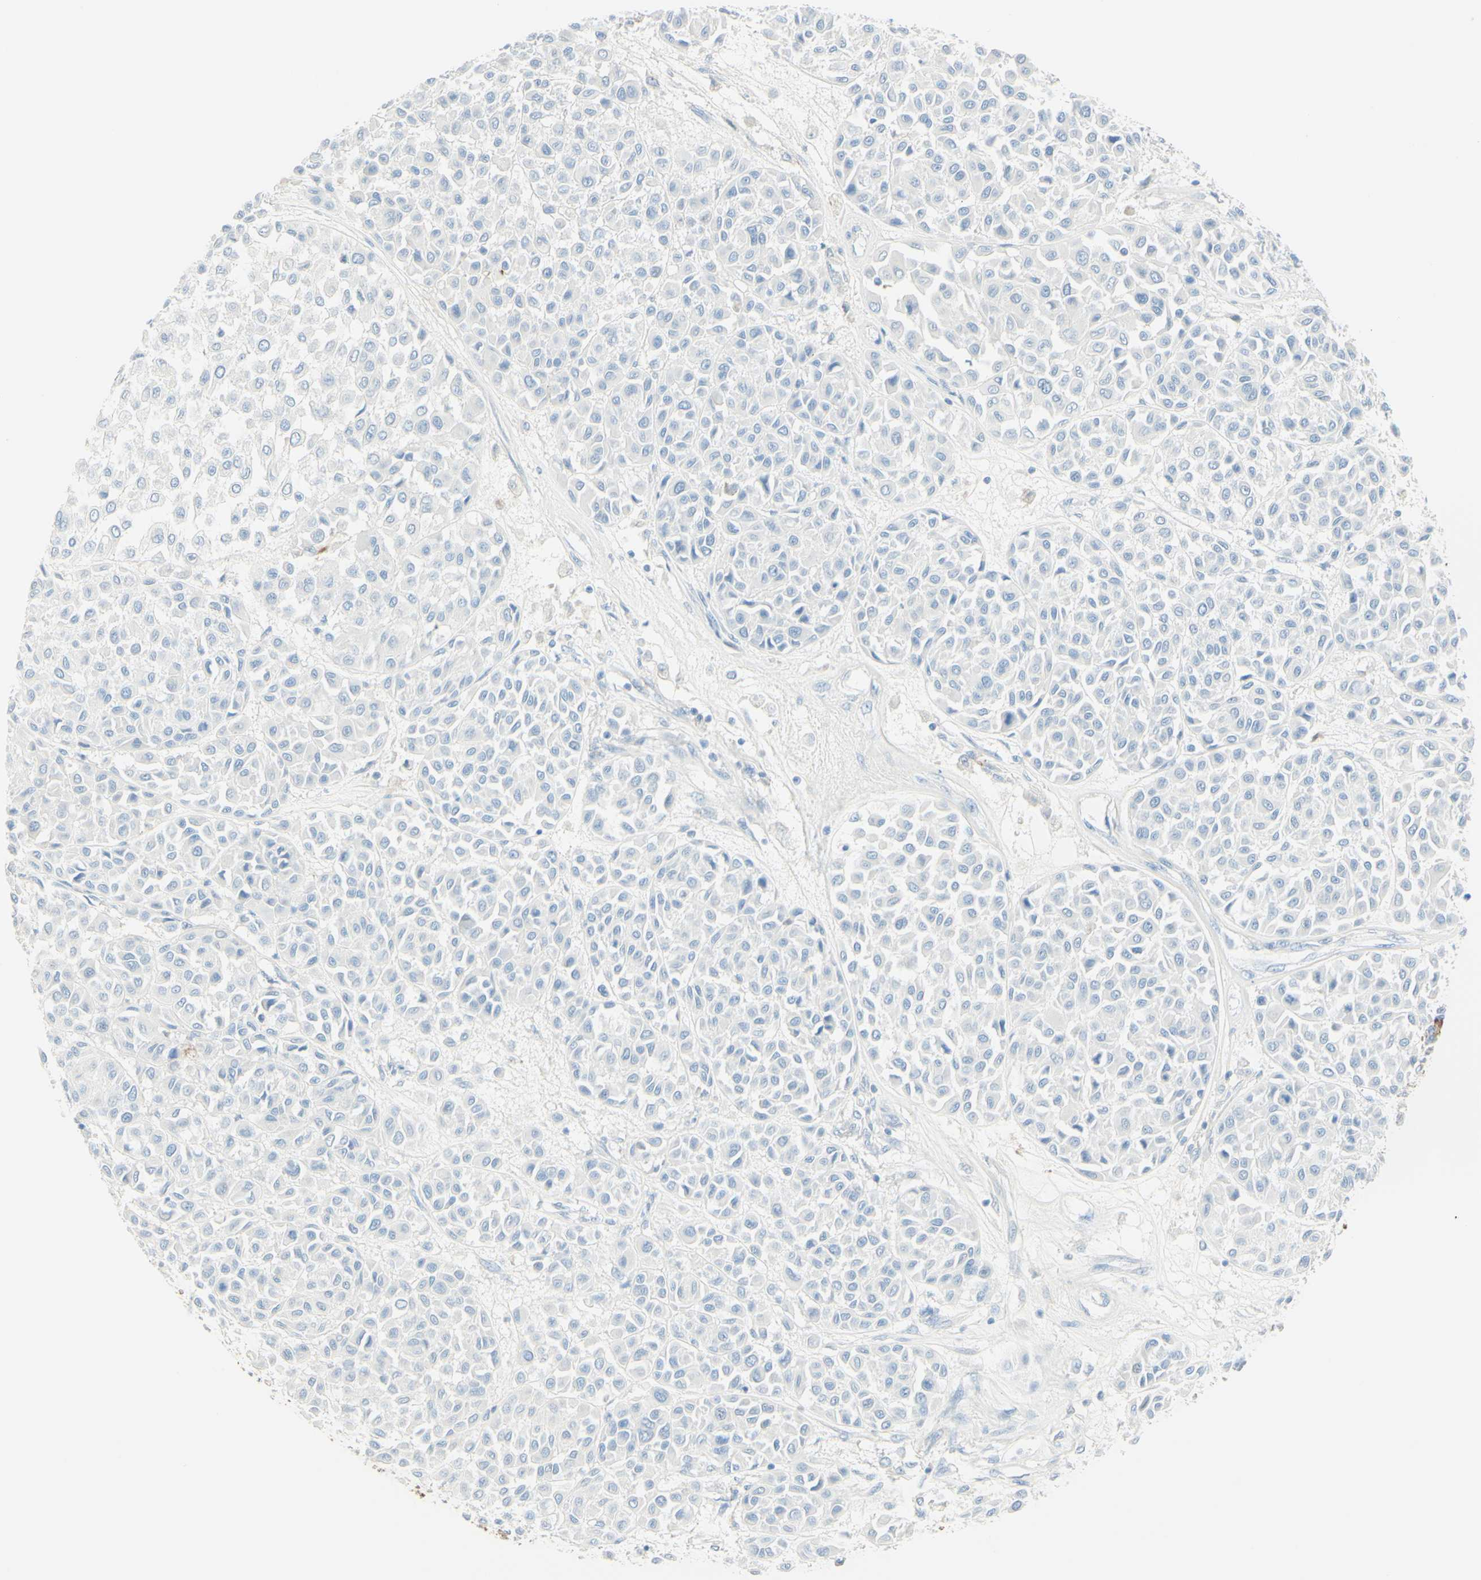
{"staining": {"intensity": "negative", "quantity": "none", "location": "none"}, "tissue": "melanoma", "cell_type": "Tumor cells", "image_type": "cancer", "snomed": [{"axis": "morphology", "description": "Malignant melanoma, Metastatic site"}, {"axis": "topography", "description": "Soft tissue"}], "caption": "An image of melanoma stained for a protein shows no brown staining in tumor cells. (IHC, brightfield microscopy, high magnification).", "gene": "ALCAM", "patient": {"sex": "male", "age": 41}}